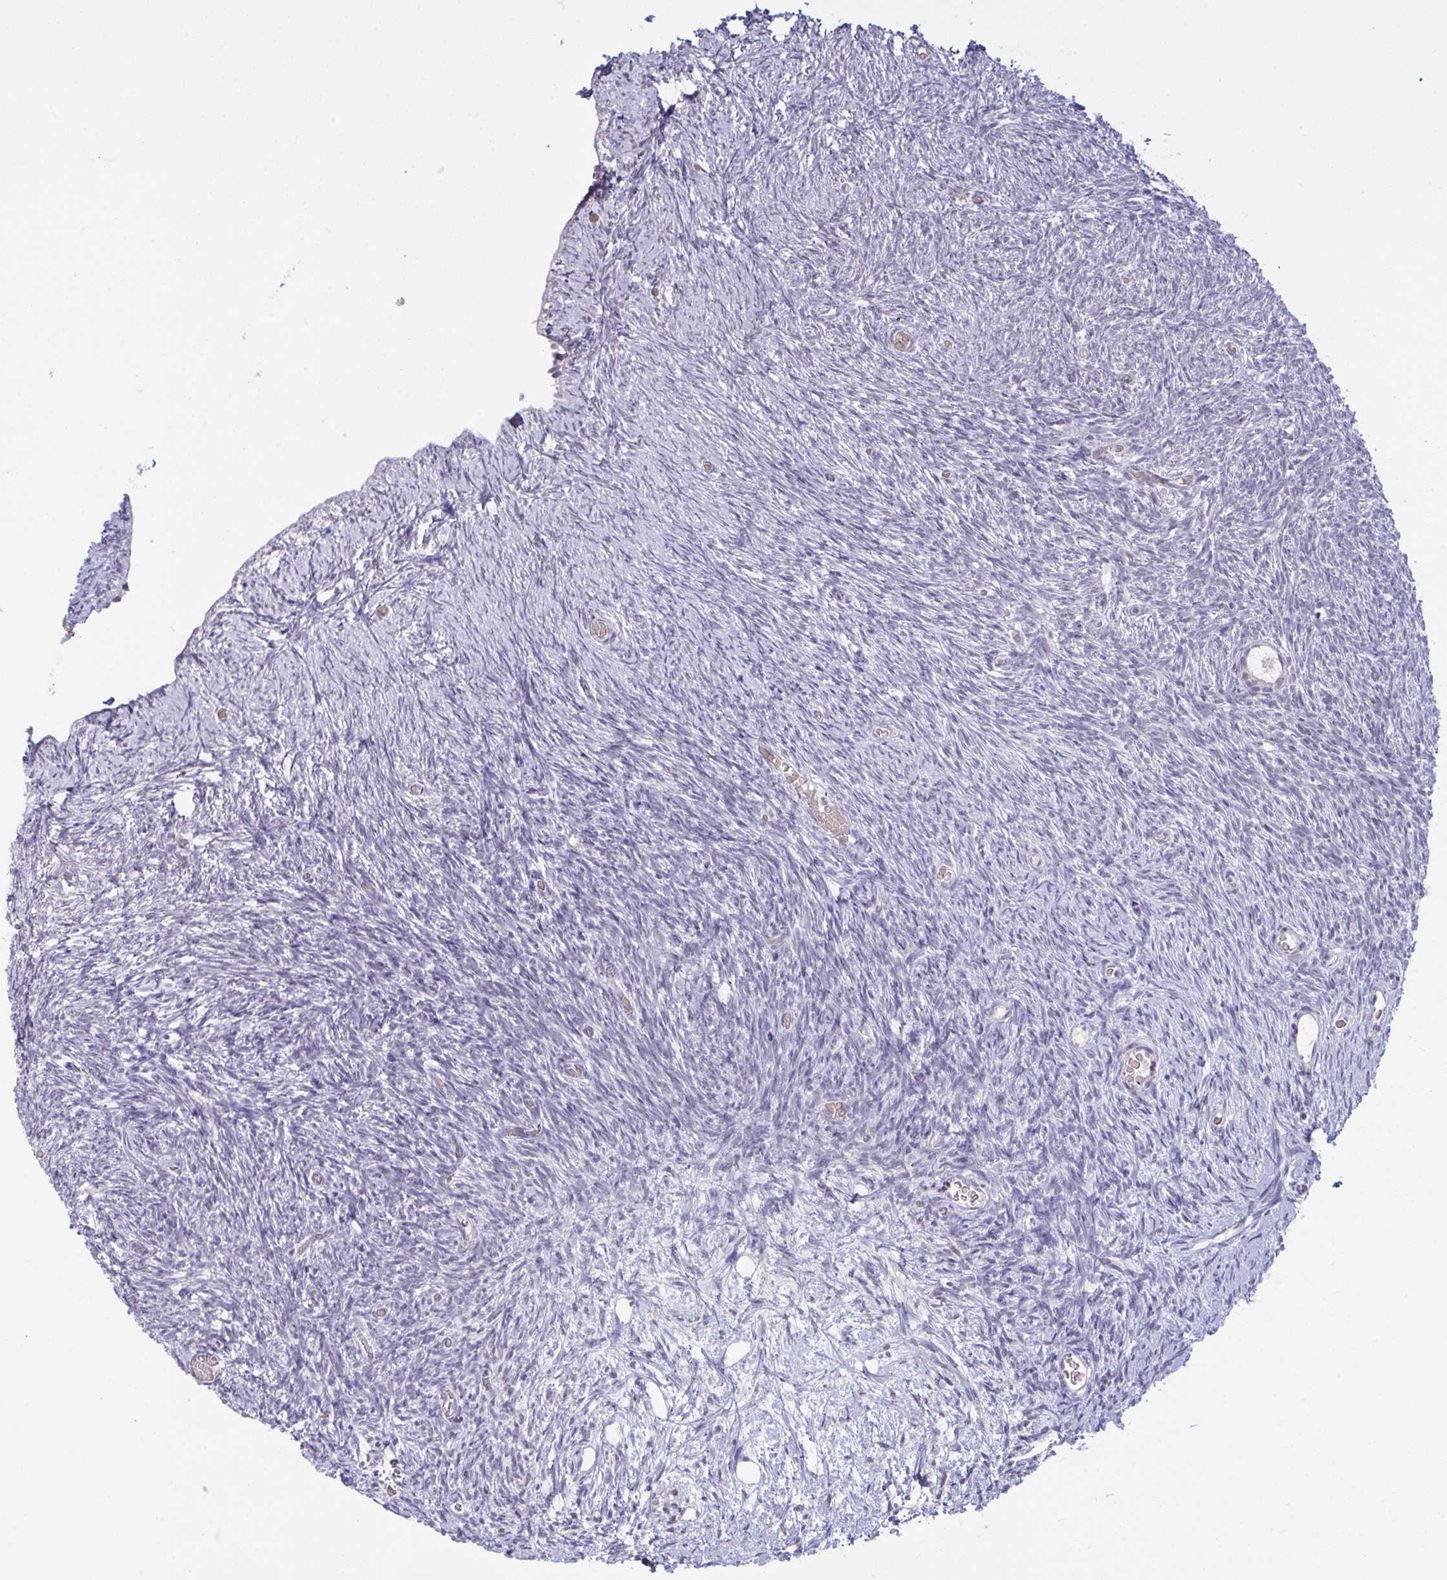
{"staining": {"intensity": "negative", "quantity": "none", "location": "none"}, "tissue": "ovary", "cell_type": "Follicle cells", "image_type": "normal", "snomed": [{"axis": "morphology", "description": "Normal tissue, NOS"}, {"axis": "topography", "description": "Ovary"}], "caption": "Immunohistochemistry of unremarkable ovary reveals no staining in follicle cells.", "gene": "ZNF784", "patient": {"sex": "female", "age": 39}}